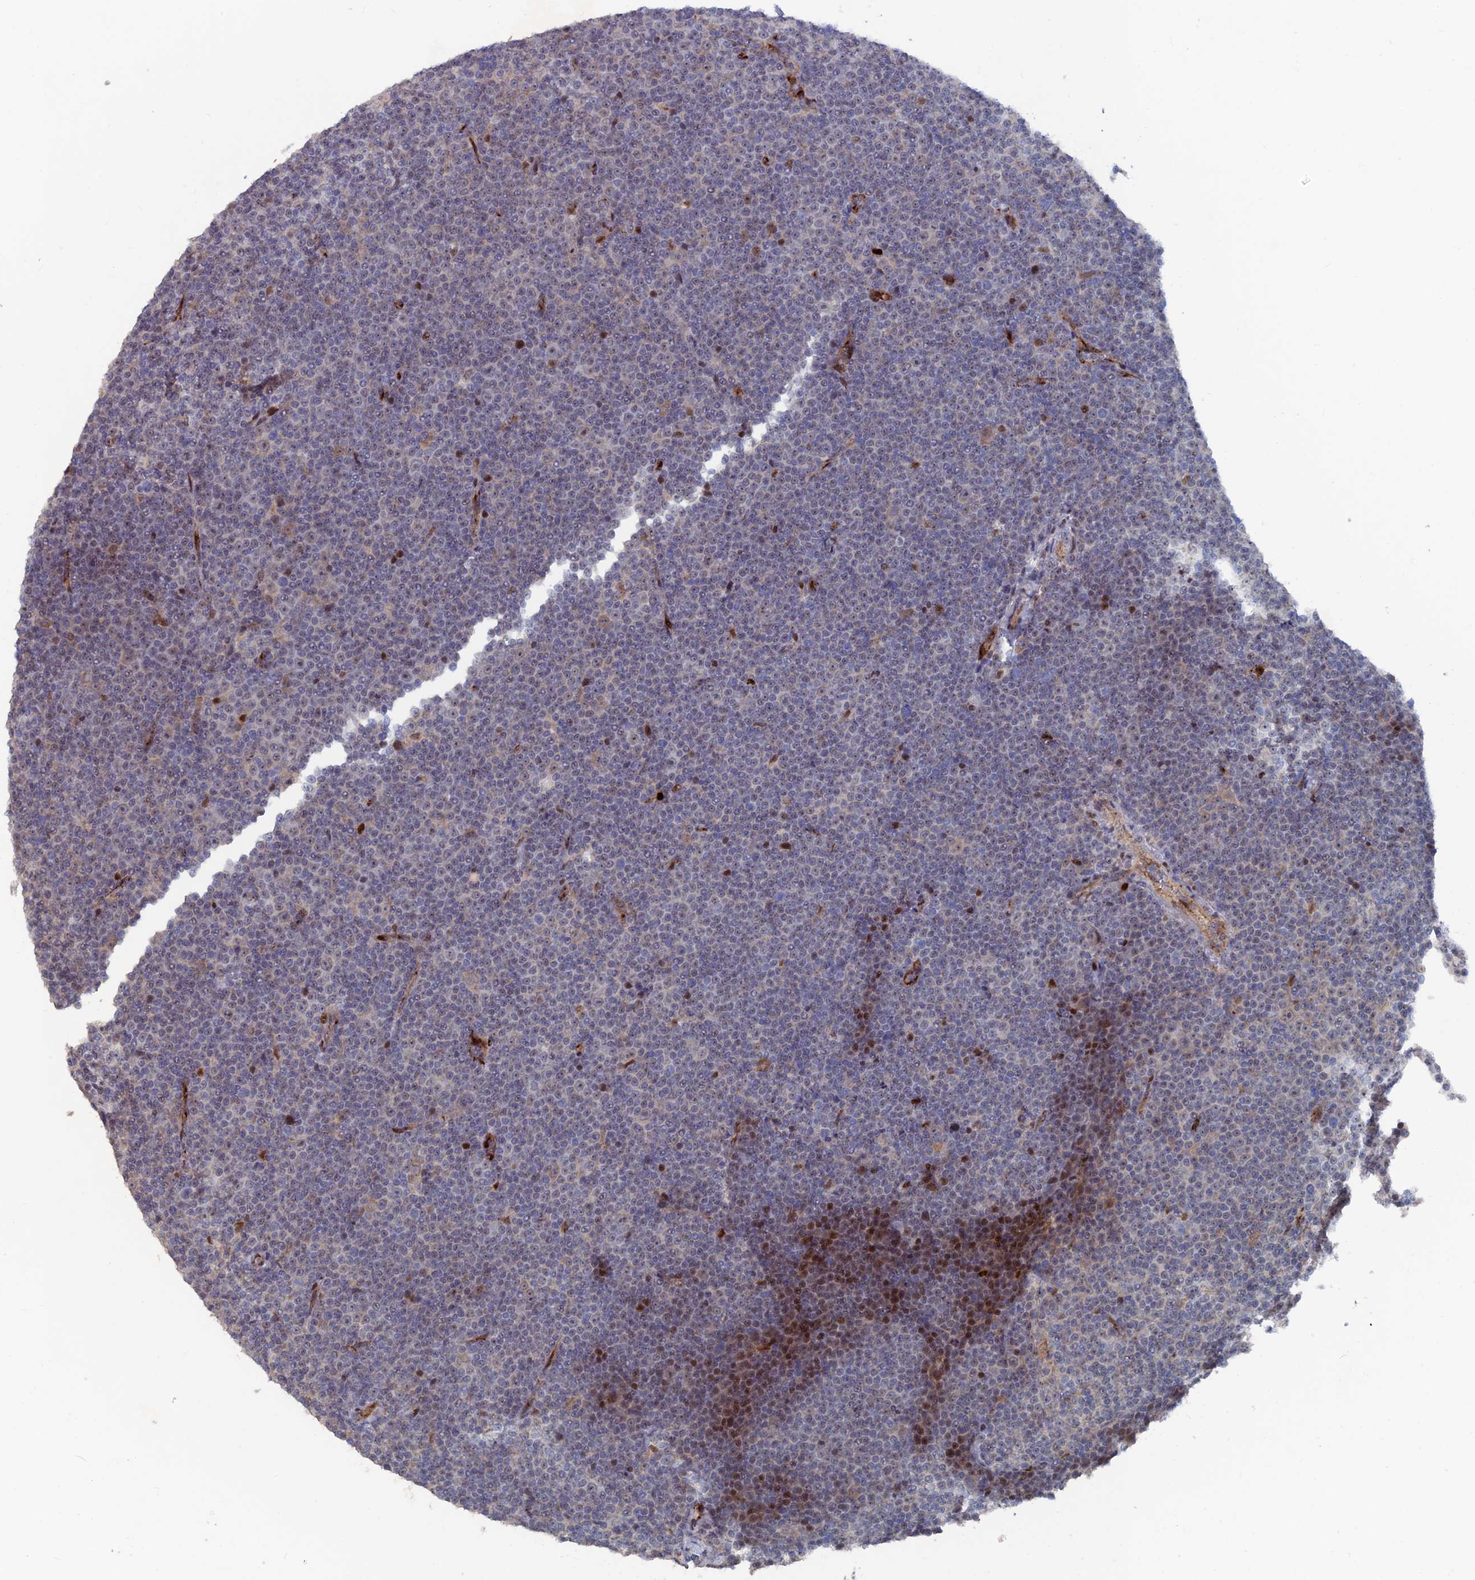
{"staining": {"intensity": "negative", "quantity": "none", "location": "none"}, "tissue": "lymphoma", "cell_type": "Tumor cells", "image_type": "cancer", "snomed": [{"axis": "morphology", "description": "Malignant lymphoma, non-Hodgkin's type, Low grade"}, {"axis": "topography", "description": "Lymph node"}], "caption": "This micrograph is of low-grade malignant lymphoma, non-Hodgkin's type stained with immunohistochemistry to label a protein in brown with the nuclei are counter-stained blue. There is no staining in tumor cells.", "gene": "SH3D21", "patient": {"sex": "female", "age": 67}}